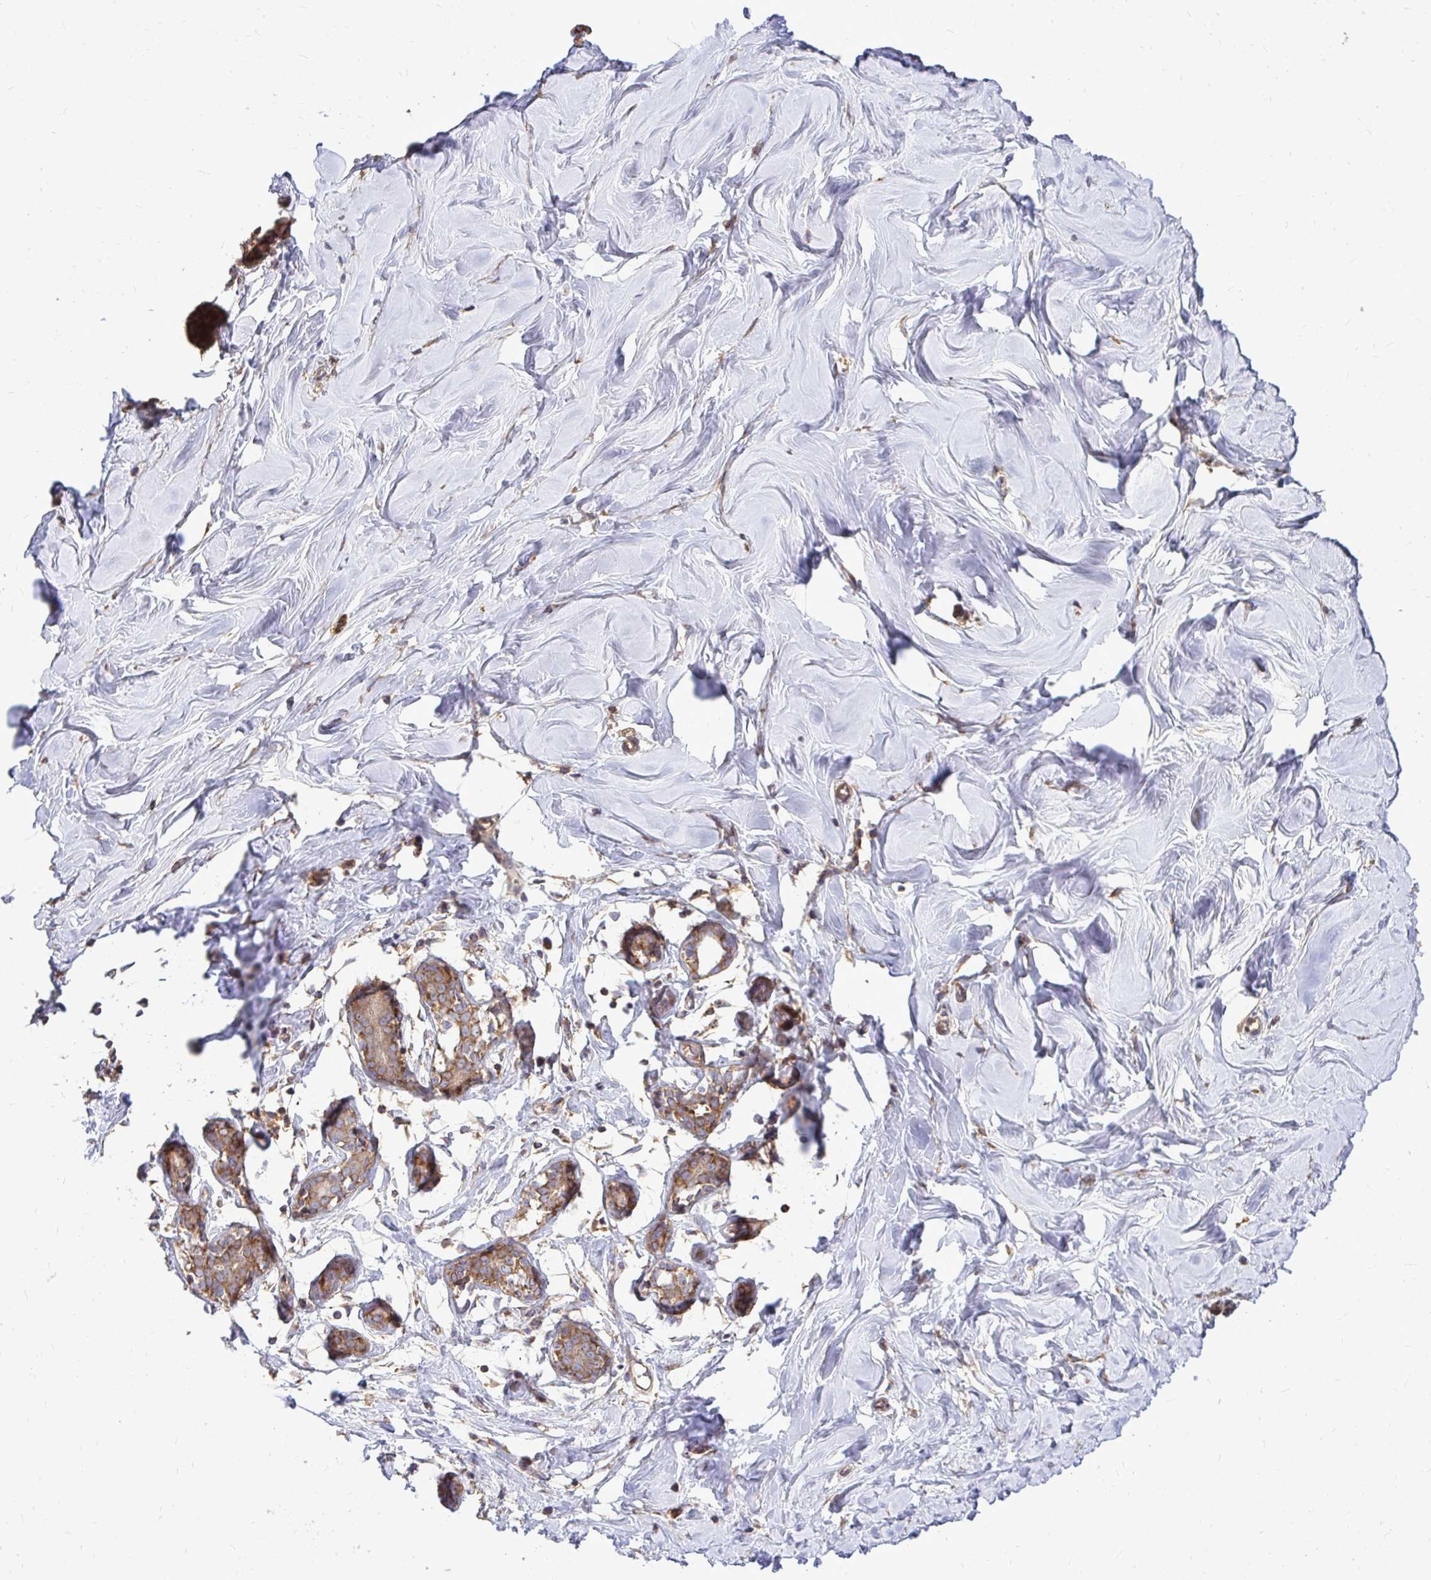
{"staining": {"intensity": "negative", "quantity": "none", "location": "none"}, "tissue": "breast", "cell_type": "Adipocytes", "image_type": "normal", "snomed": [{"axis": "morphology", "description": "Normal tissue, NOS"}, {"axis": "topography", "description": "Breast"}], "caption": "Immunohistochemistry (IHC) photomicrograph of benign breast stained for a protein (brown), which displays no positivity in adipocytes. The staining is performed using DAB (3,3'-diaminobenzidine) brown chromogen with nuclei counter-stained in using hematoxylin.", "gene": "FMR1", "patient": {"sex": "female", "age": 27}}